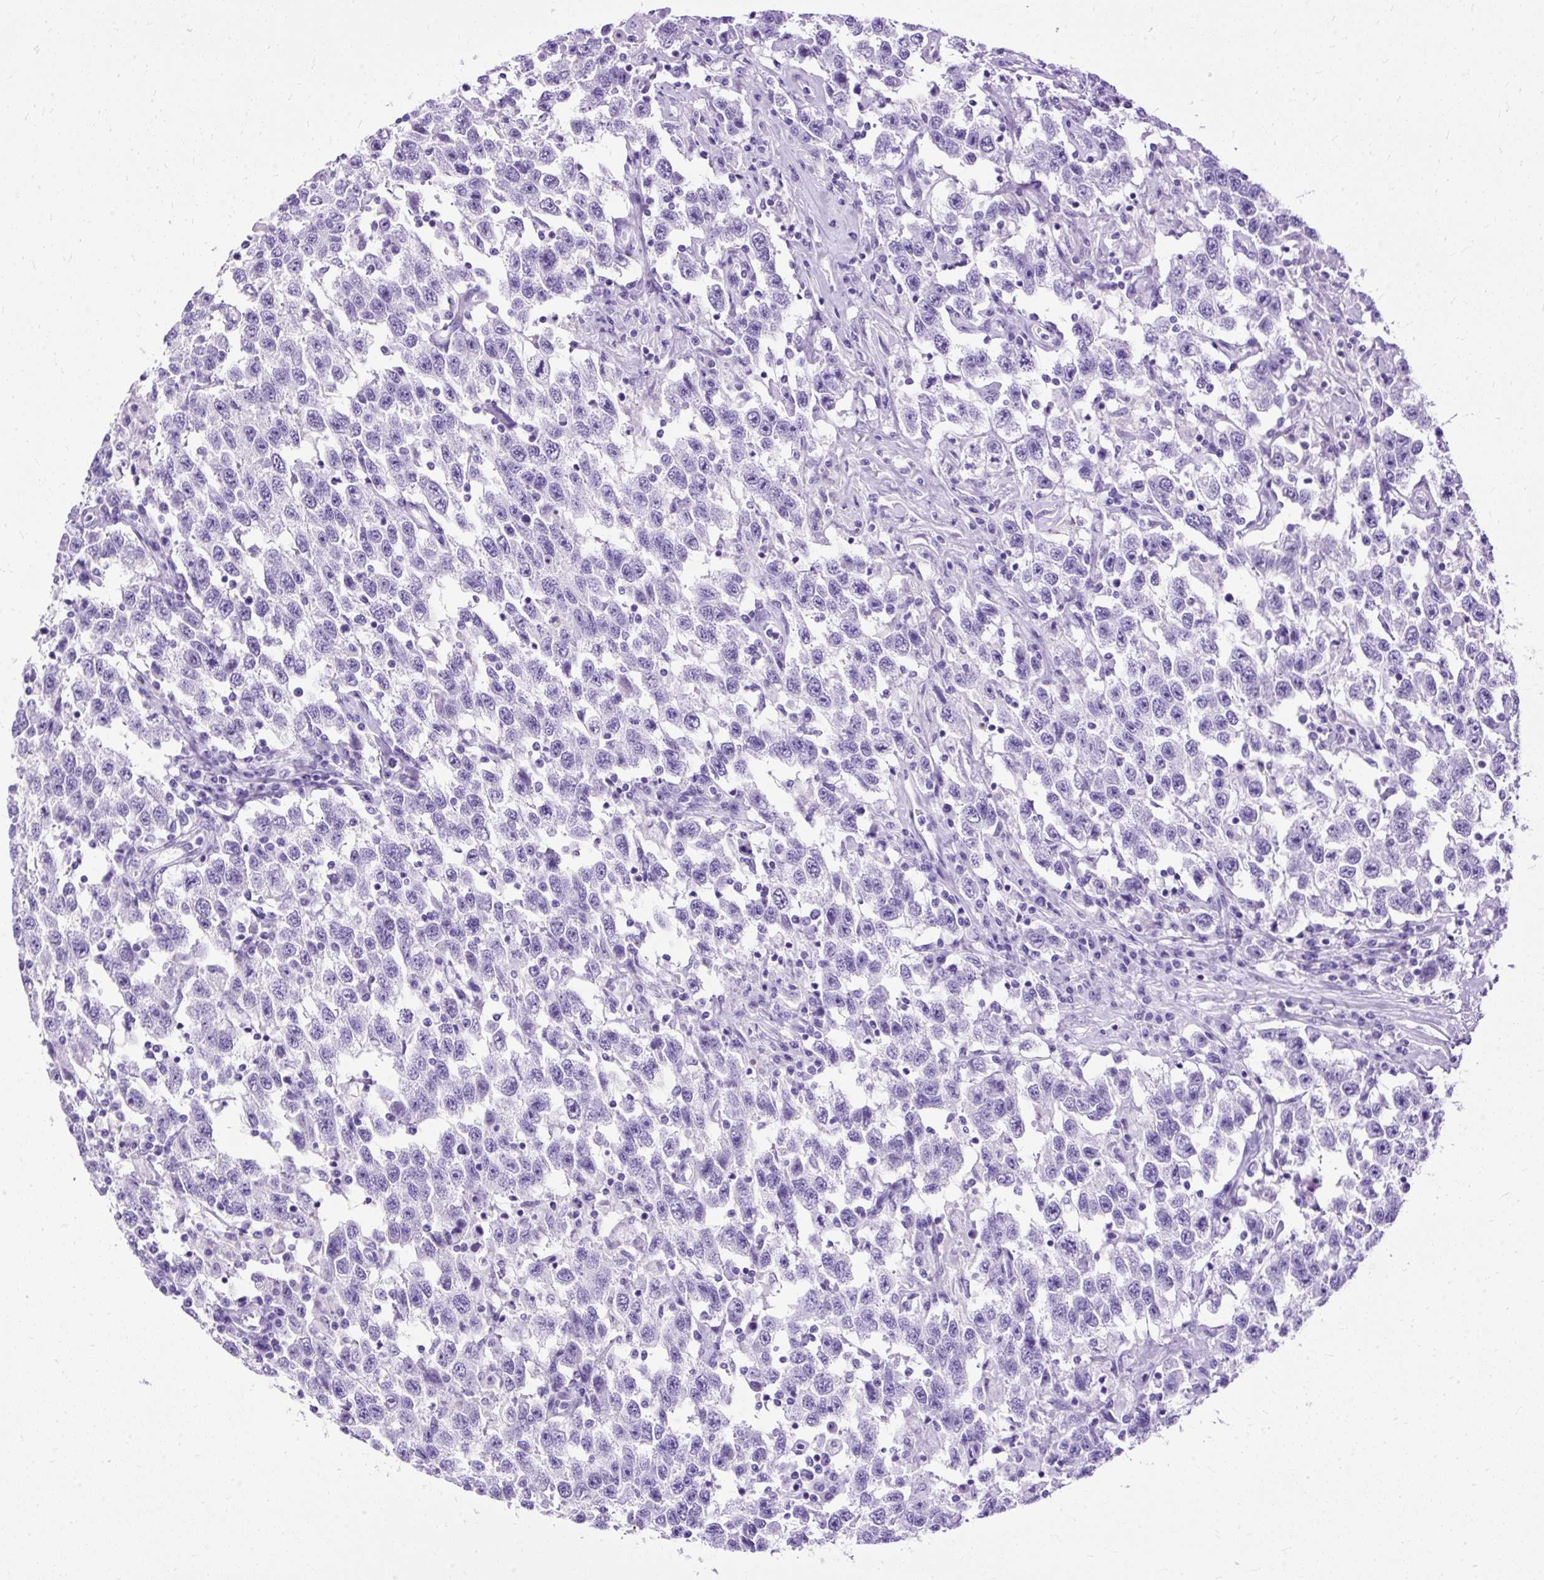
{"staining": {"intensity": "negative", "quantity": "none", "location": "none"}, "tissue": "testis cancer", "cell_type": "Tumor cells", "image_type": "cancer", "snomed": [{"axis": "morphology", "description": "Seminoma, NOS"}, {"axis": "topography", "description": "Testis"}], "caption": "High power microscopy histopathology image of an immunohistochemistry photomicrograph of testis cancer (seminoma), revealing no significant expression in tumor cells.", "gene": "SLC8A2", "patient": {"sex": "male", "age": 41}}